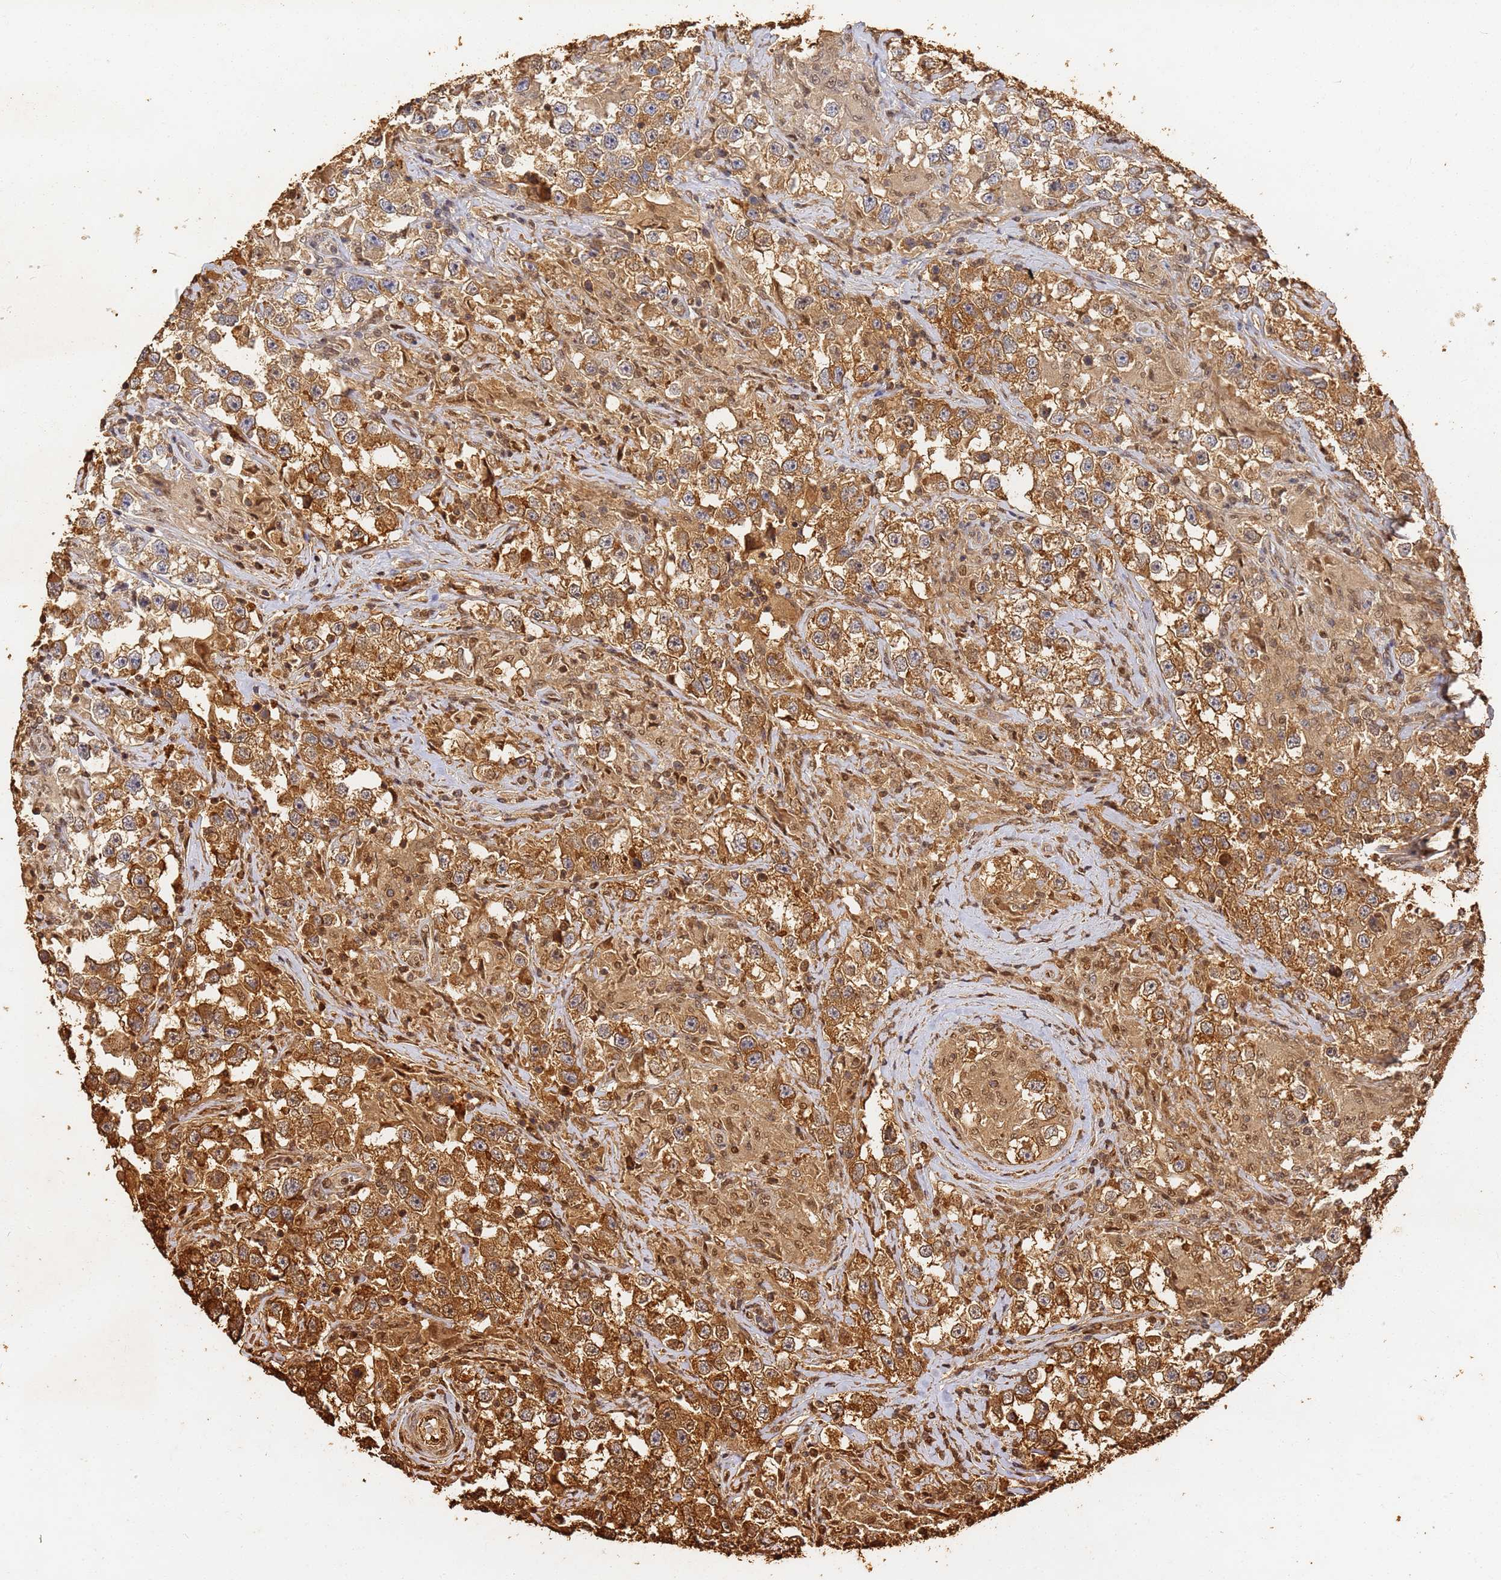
{"staining": {"intensity": "moderate", "quantity": ">75%", "location": "cytoplasmic/membranous,nuclear"}, "tissue": "testis cancer", "cell_type": "Tumor cells", "image_type": "cancer", "snomed": [{"axis": "morphology", "description": "Seminoma, NOS"}, {"axis": "topography", "description": "Testis"}], "caption": "This is an image of immunohistochemistry (IHC) staining of seminoma (testis), which shows moderate staining in the cytoplasmic/membranous and nuclear of tumor cells.", "gene": "JAK2", "patient": {"sex": "male", "age": 46}}